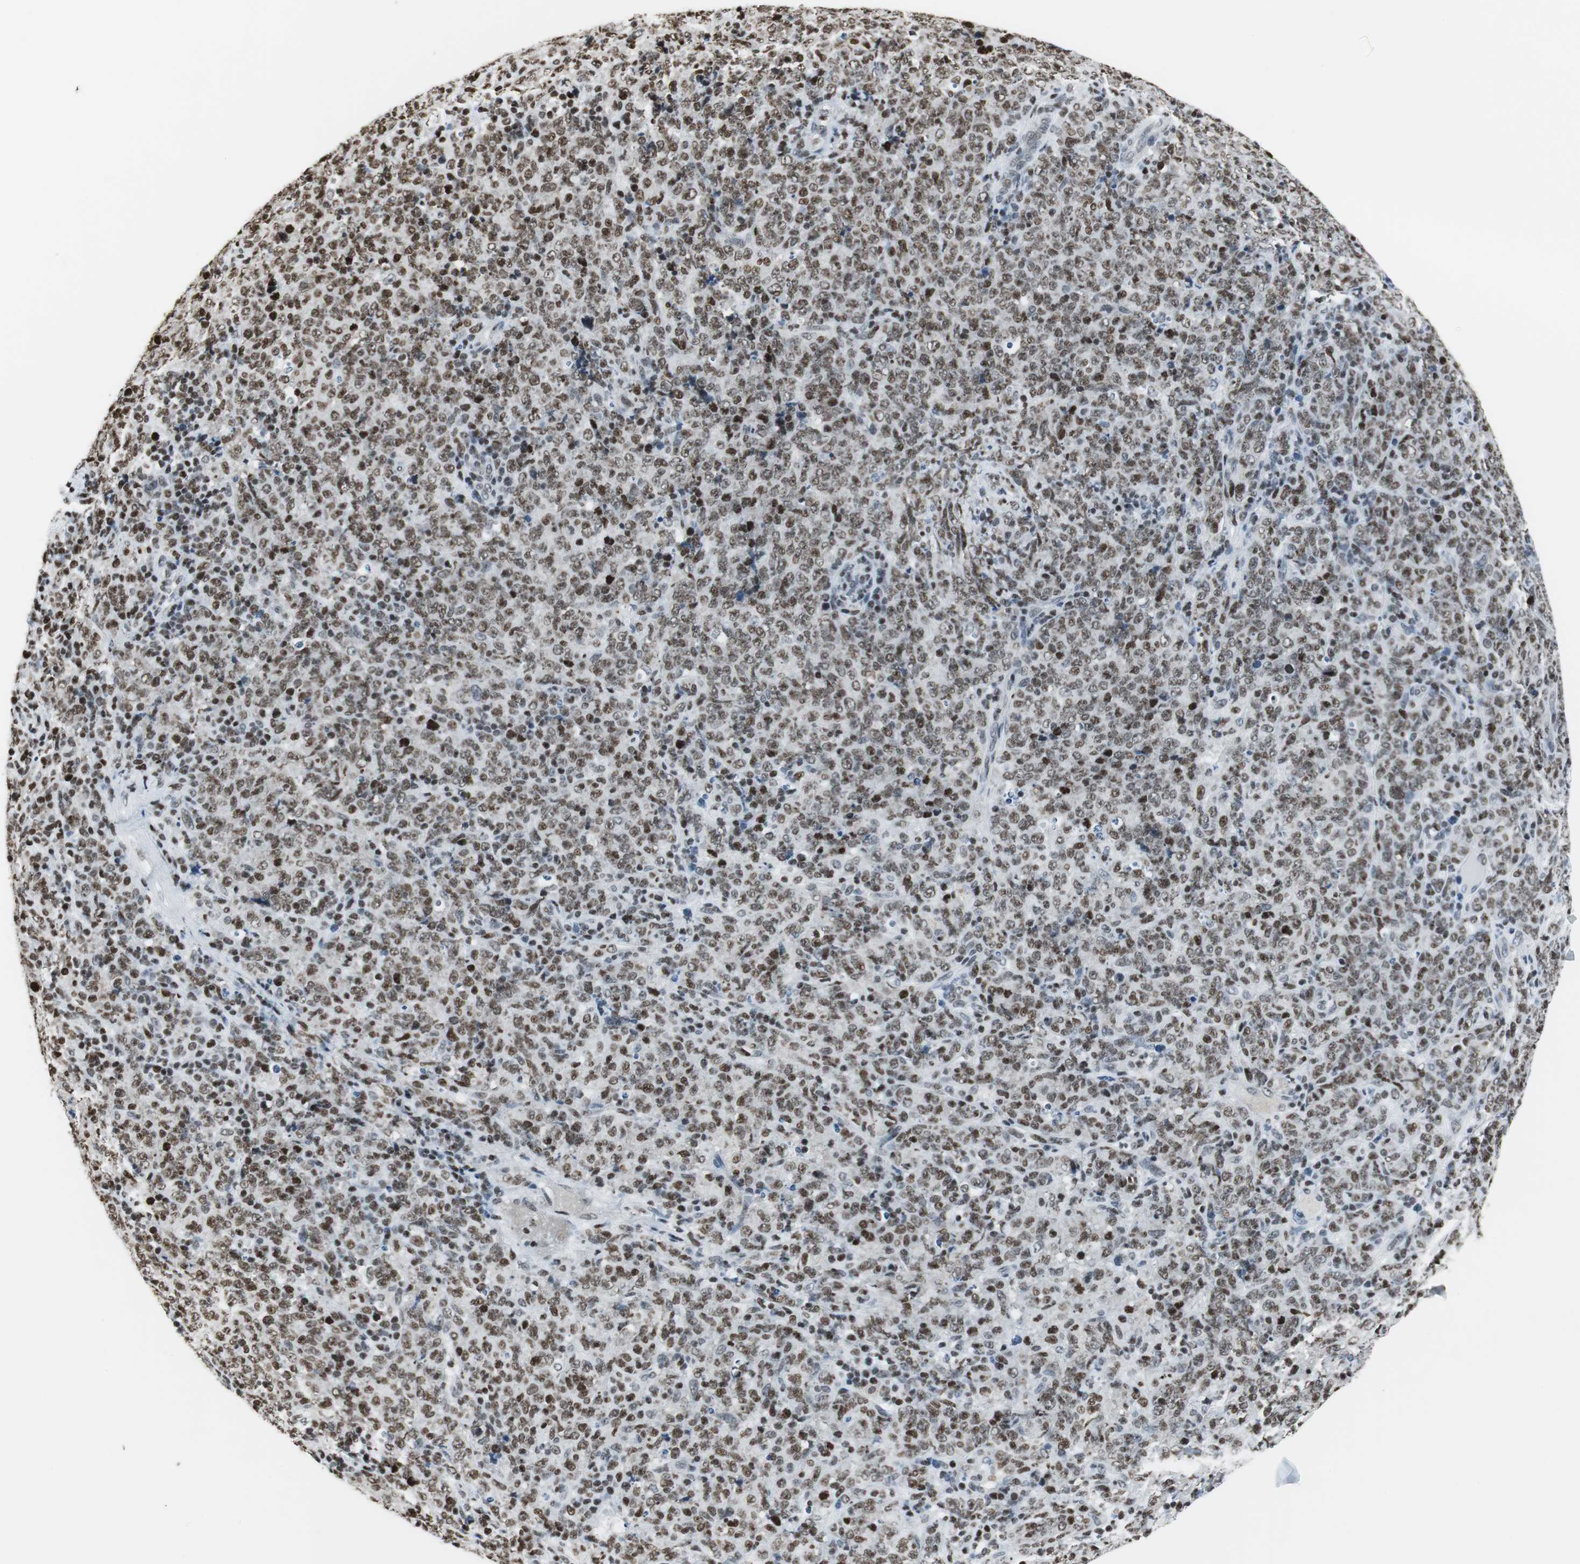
{"staining": {"intensity": "moderate", "quantity": ">75%", "location": "nuclear"}, "tissue": "lymphoma", "cell_type": "Tumor cells", "image_type": "cancer", "snomed": [{"axis": "morphology", "description": "Malignant lymphoma, non-Hodgkin's type, High grade"}, {"axis": "topography", "description": "Tonsil"}], "caption": "DAB (3,3'-diaminobenzidine) immunohistochemical staining of lymphoma displays moderate nuclear protein expression in approximately >75% of tumor cells.", "gene": "RBBP4", "patient": {"sex": "female", "age": 36}}